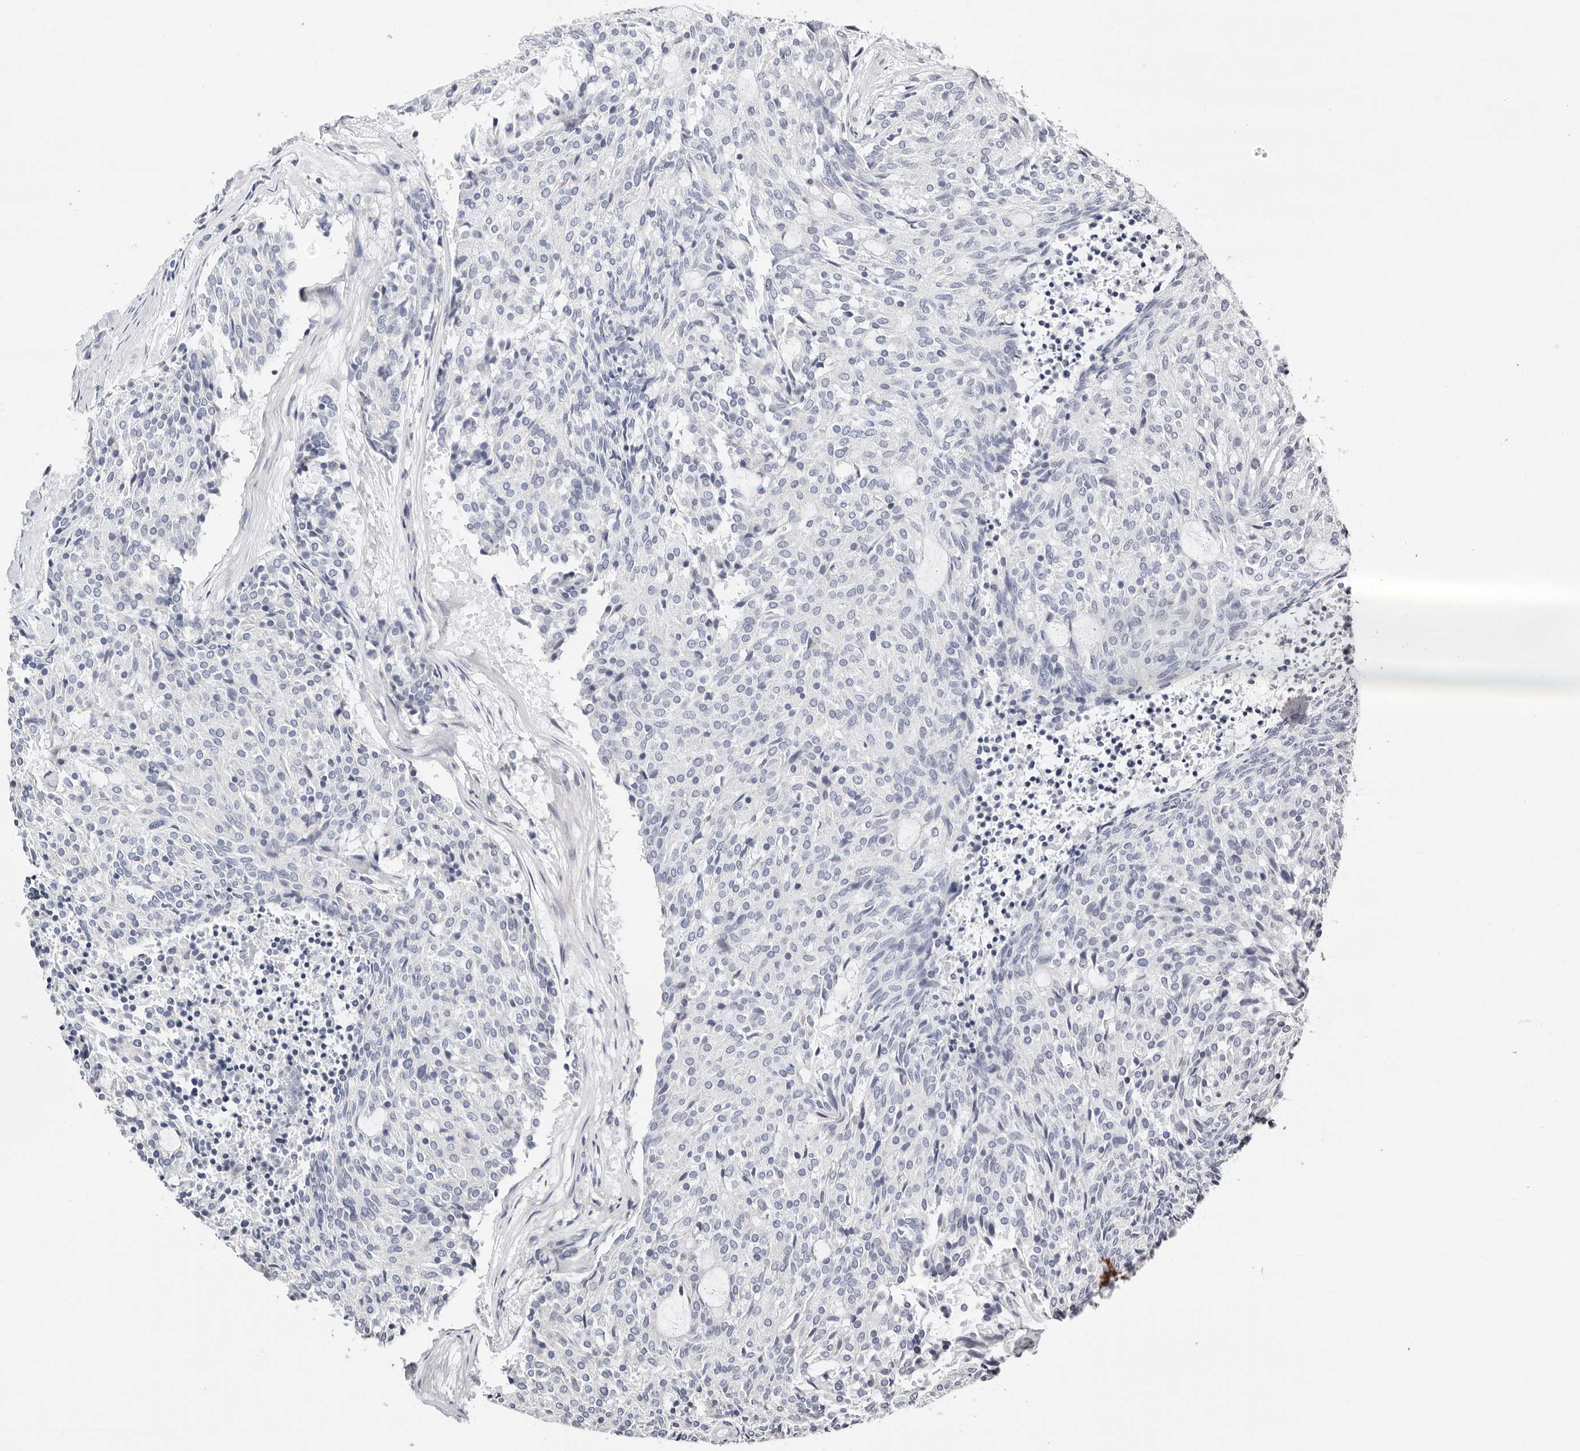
{"staining": {"intensity": "negative", "quantity": "none", "location": "none"}, "tissue": "carcinoid", "cell_type": "Tumor cells", "image_type": "cancer", "snomed": [{"axis": "morphology", "description": "Carcinoid, malignant, NOS"}, {"axis": "topography", "description": "Pancreas"}], "caption": "Immunohistochemistry (IHC) photomicrograph of human carcinoid stained for a protein (brown), which demonstrates no positivity in tumor cells. Nuclei are stained in blue.", "gene": "MACF1", "patient": {"sex": "female", "age": 54}}